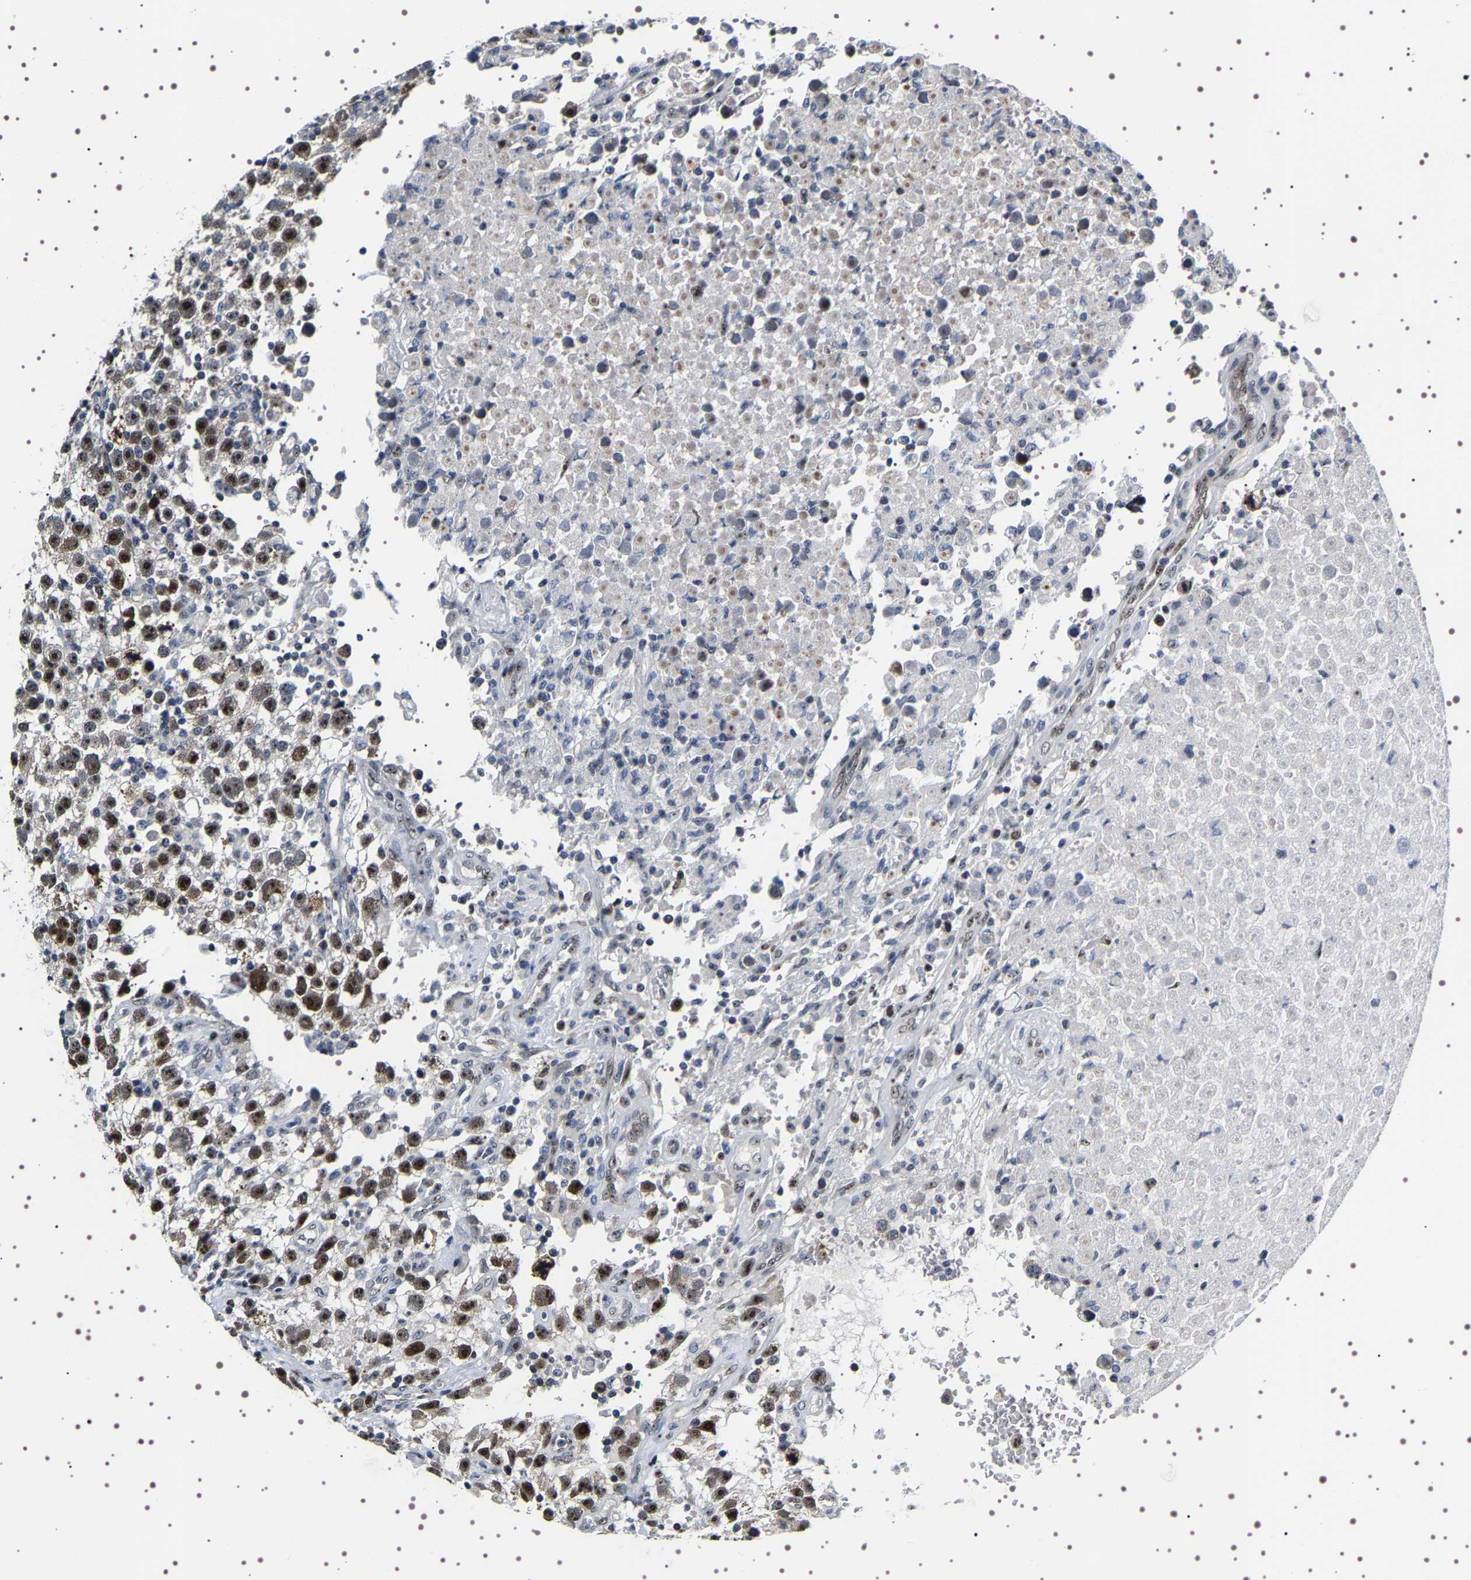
{"staining": {"intensity": "strong", "quantity": "<25%", "location": "nuclear"}, "tissue": "testis cancer", "cell_type": "Tumor cells", "image_type": "cancer", "snomed": [{"axis": "morphology", "description": "Seminoma, NOS"}, {"axis": "topography", "description": "Testis"}], "caption": "This micrograph reveals seminoma (testis) stained with IHC to label a protein in brown. The nuclear of tumor cells show strong positivity for the protein. Nuclei are counter-stained blue.", "gene": "GNL3", "patient": {"sex": "male", "age": 33}}